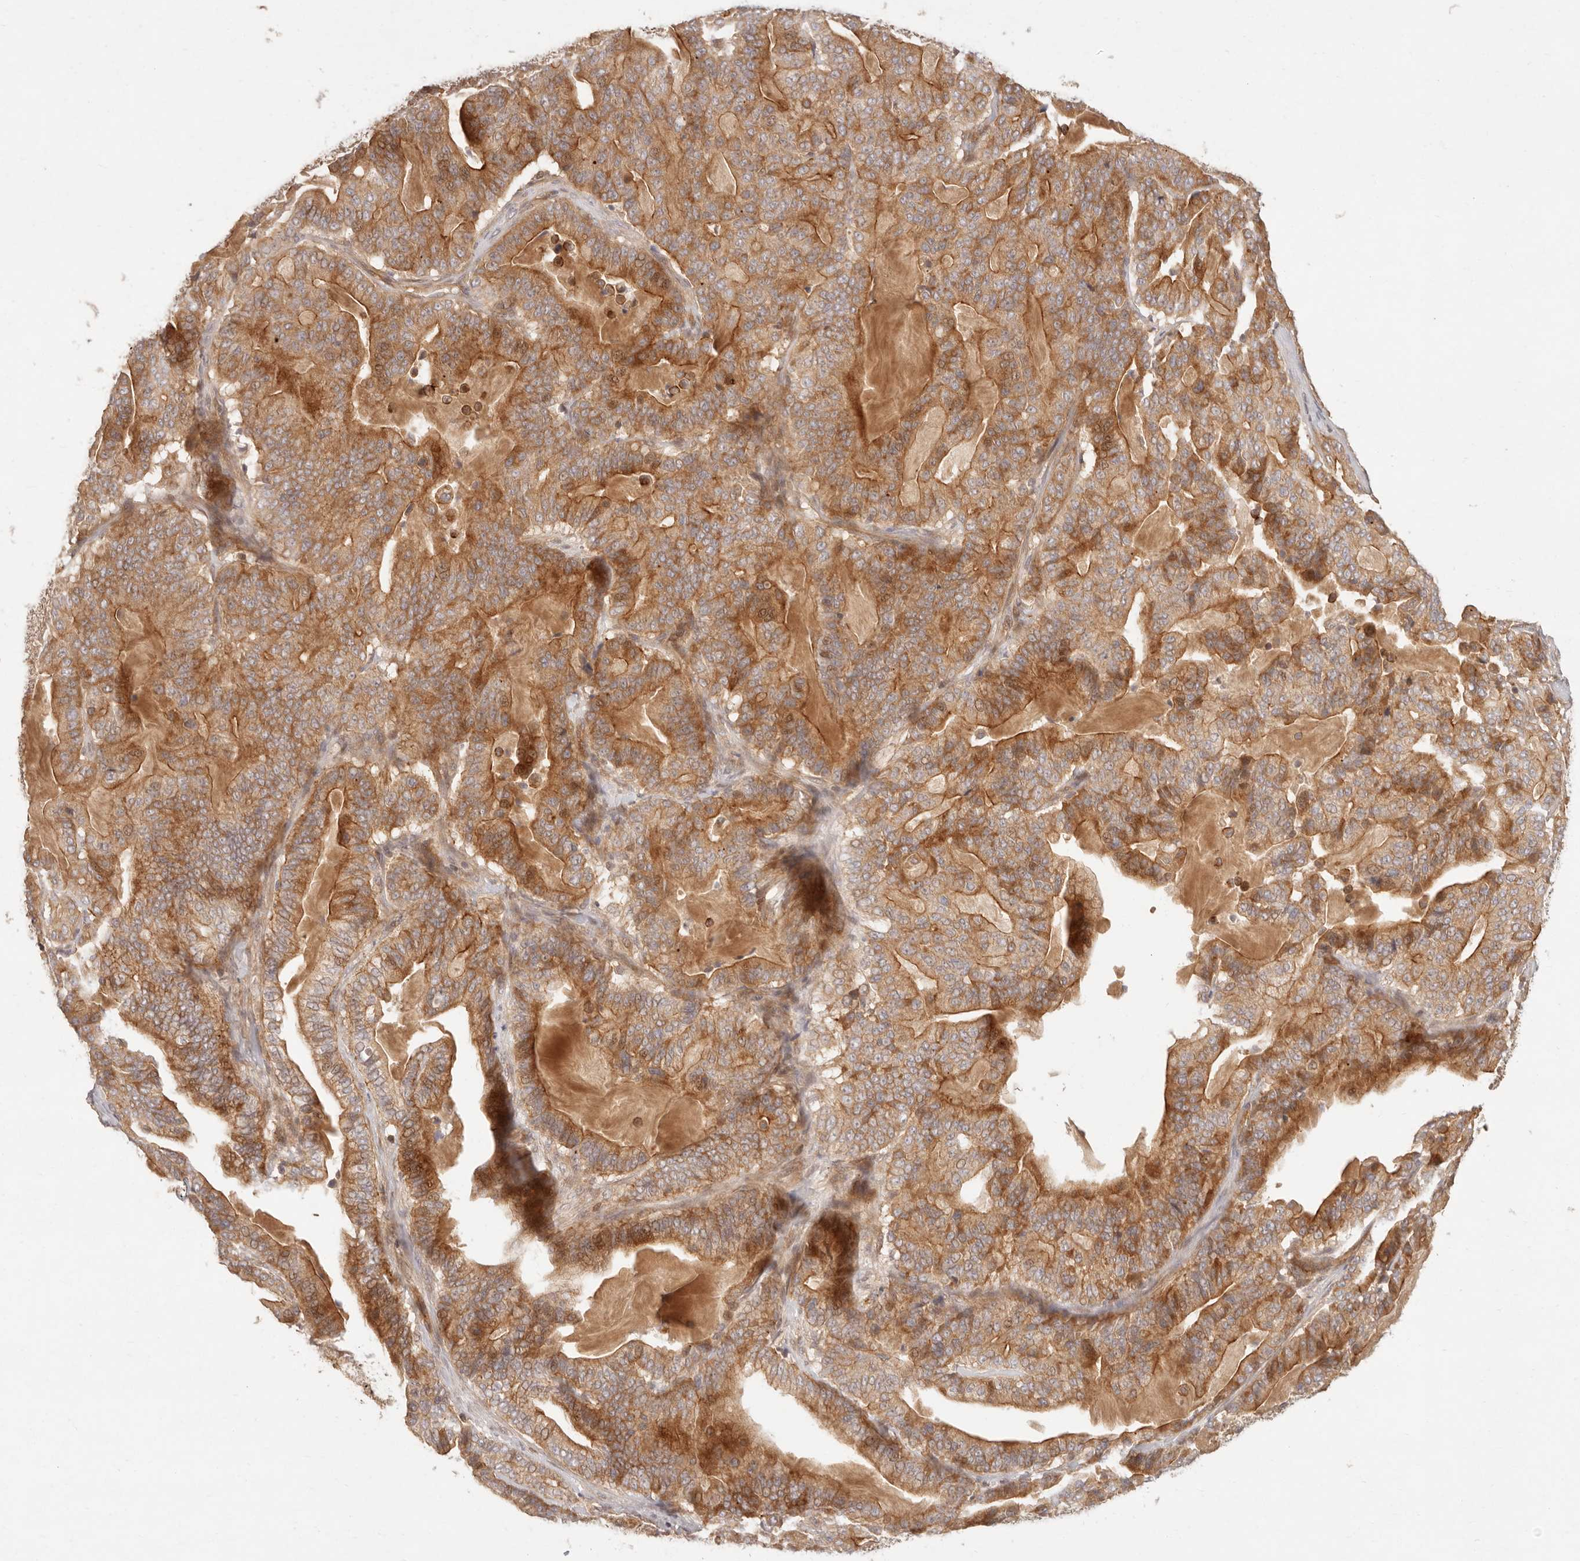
{"staining": {"intensity": "strong", "quantity": ">75%", "location": "cytoplasmic/membranous"}, "tissue": "pancreatic cancer", "cell_type": "Tumor cells", "image_type": "cancer", "snomed": [{"axis": "morphology", "description": "Adenocarcinoma, NOS"}, {"axis": "topography", "description": "Pancreas"}], "caption": "Brown immunohistochemical staining in human pancreatic adenocarcinoma shows strong cytoplasmic/membranous positivity in about >75% of tumor cells.", "gene": "PPP1R3B", "patient": {"sex": "male", "age": 63}}